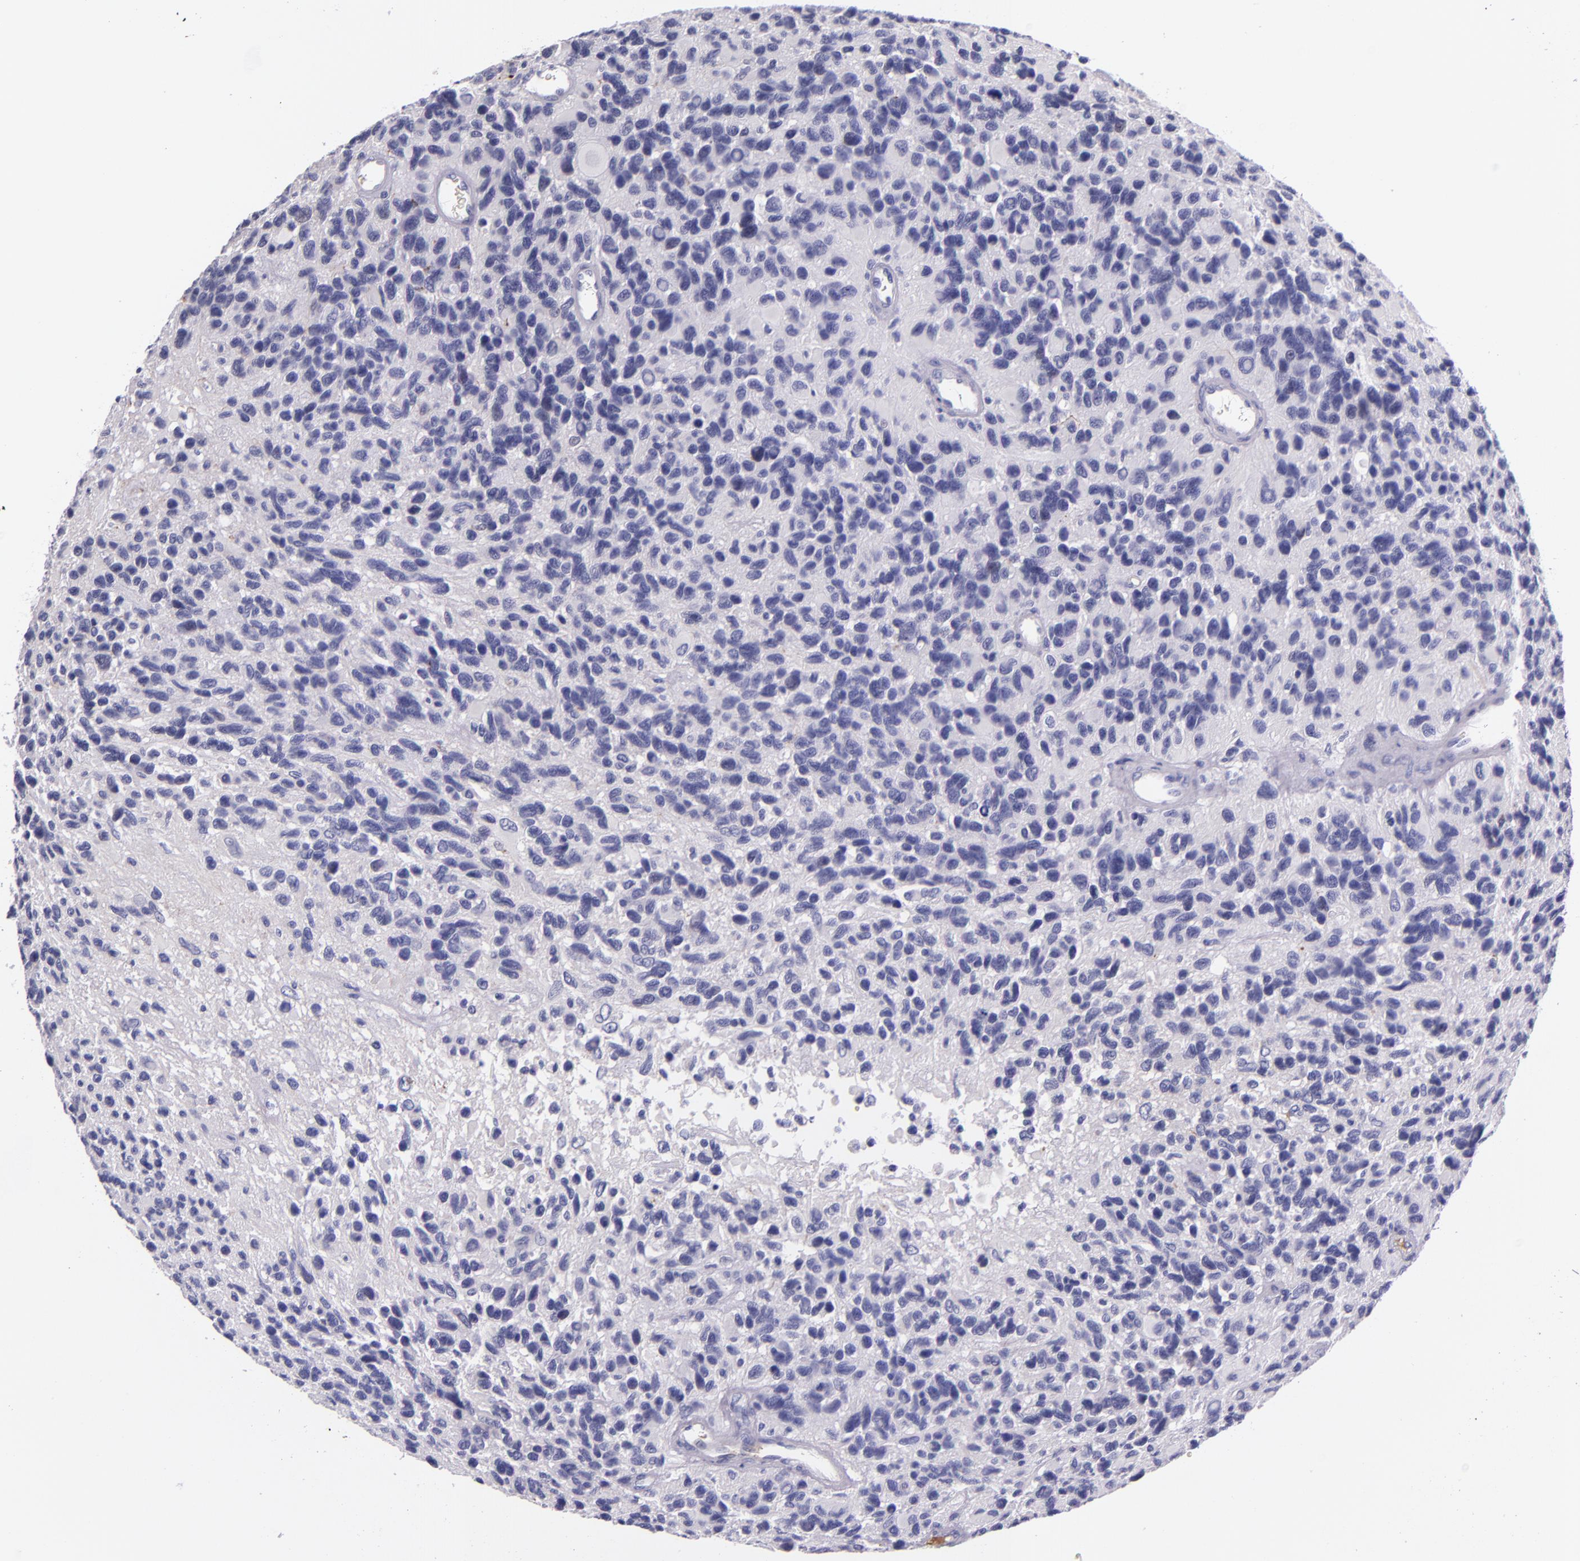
{"staining": {"intensity": "negative", "quantity": "none", "location": "none"}, "tissue": "glioma", "cell_type": "Tumor cells", "image_type": "cancer", "snomed": [{"axis": "morphology", "description": "Glioma, malignant, High grade"}, {"axis": "topography", "description": "Brain"}], "caption": "Immunohistochemistry of human malignant high-grade glioma exhibits no staining in tumor cells.", "gene": "KNG1", "patient": {"sex": "male", "age": 77}}